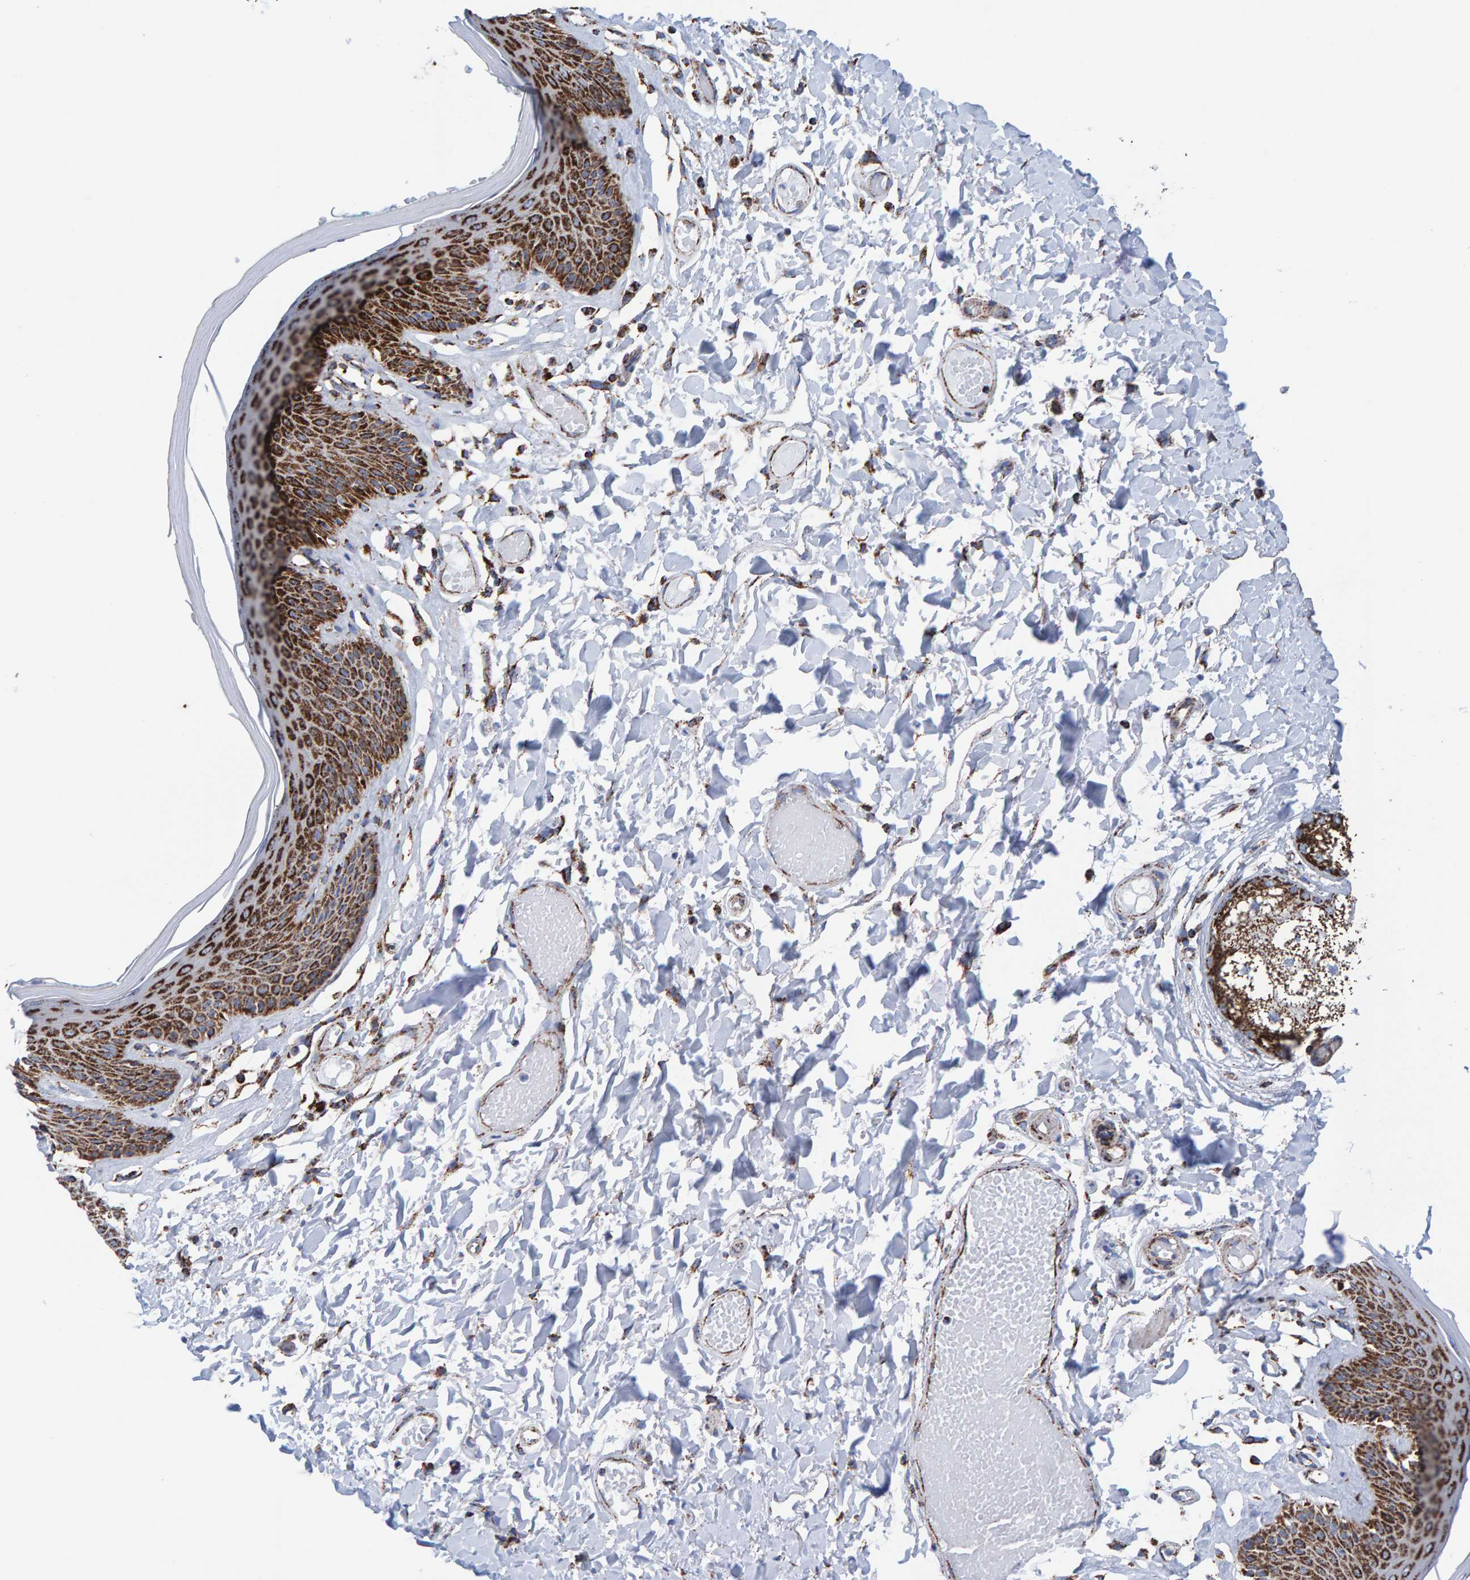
{"staining": {"intensity": "strong", "quantity": ">75%", "location": "cytoplasmic/membranous"}, "tissue": "skin", "cell_type": "Epidermal cells", "image_type": "normal", "snomed": [{"axis": "morphology", "description": "Normal tissue, NOS"}, {"axis": "topography", "description": "Vulva"}], "caption": "Immunohistochemical staining of benign human skin shows high levels of strong cytoplasmic/membranous positivity in approximately >75% of epidermal cells. The protein is stained brown, and the nuclei are stained in blue (DAB (3,3'-diaminobenzidine) IHC with brightfield microscopy, high magnification).", "gene": "ENSG00000262660", "patient": {"sex": "female", "age": 73}}